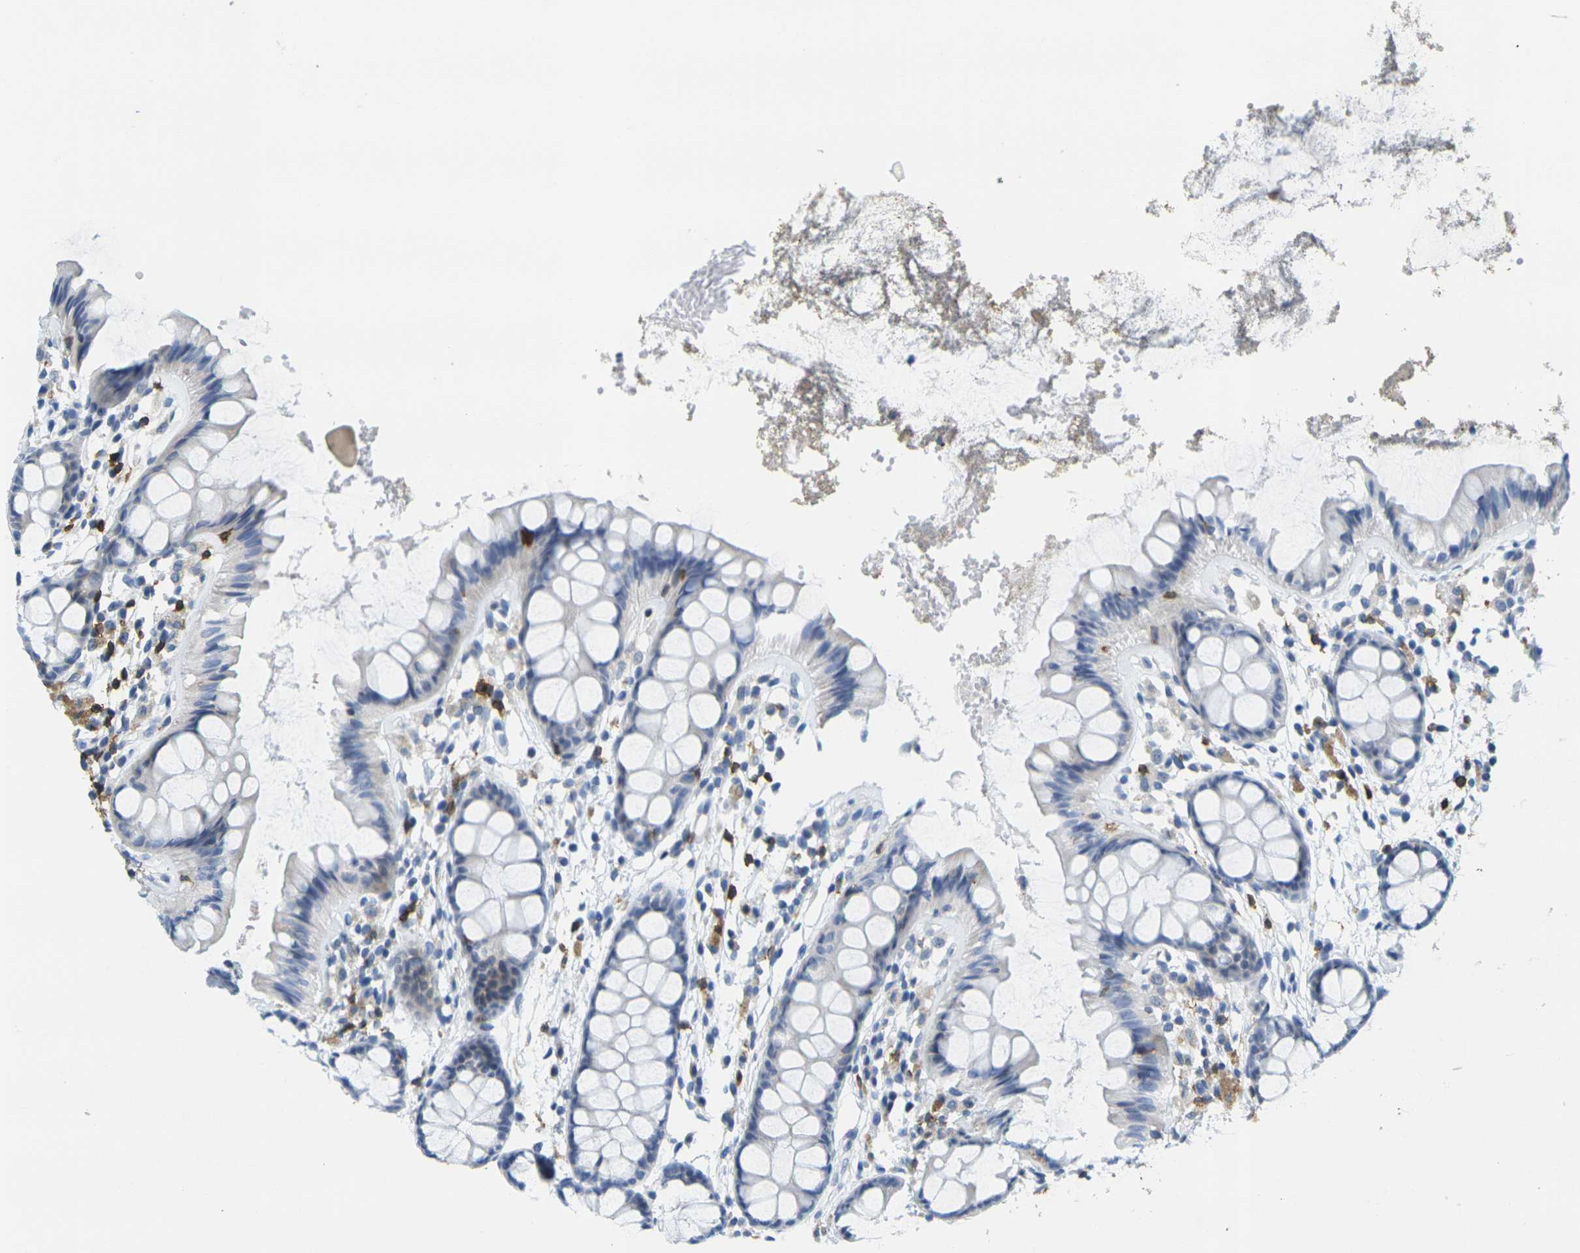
{"staining": {"intensity": "negative", "quantity": "none", "location": "none"}, "tissue": "rectum", "cell_type": "Glandular cells", "image_type": "normal", "snomed": [{"axis": "morphology", "description": "Normal tissue, NOS"}, {"axis": "topography", "description": "Rectum"}], "caption": "A micrograph of rectum stained for a protein demonstrates no brown staining in glandular cells.", "gene": "CD3D", "patient": {"sex": "female", "age": 66}}